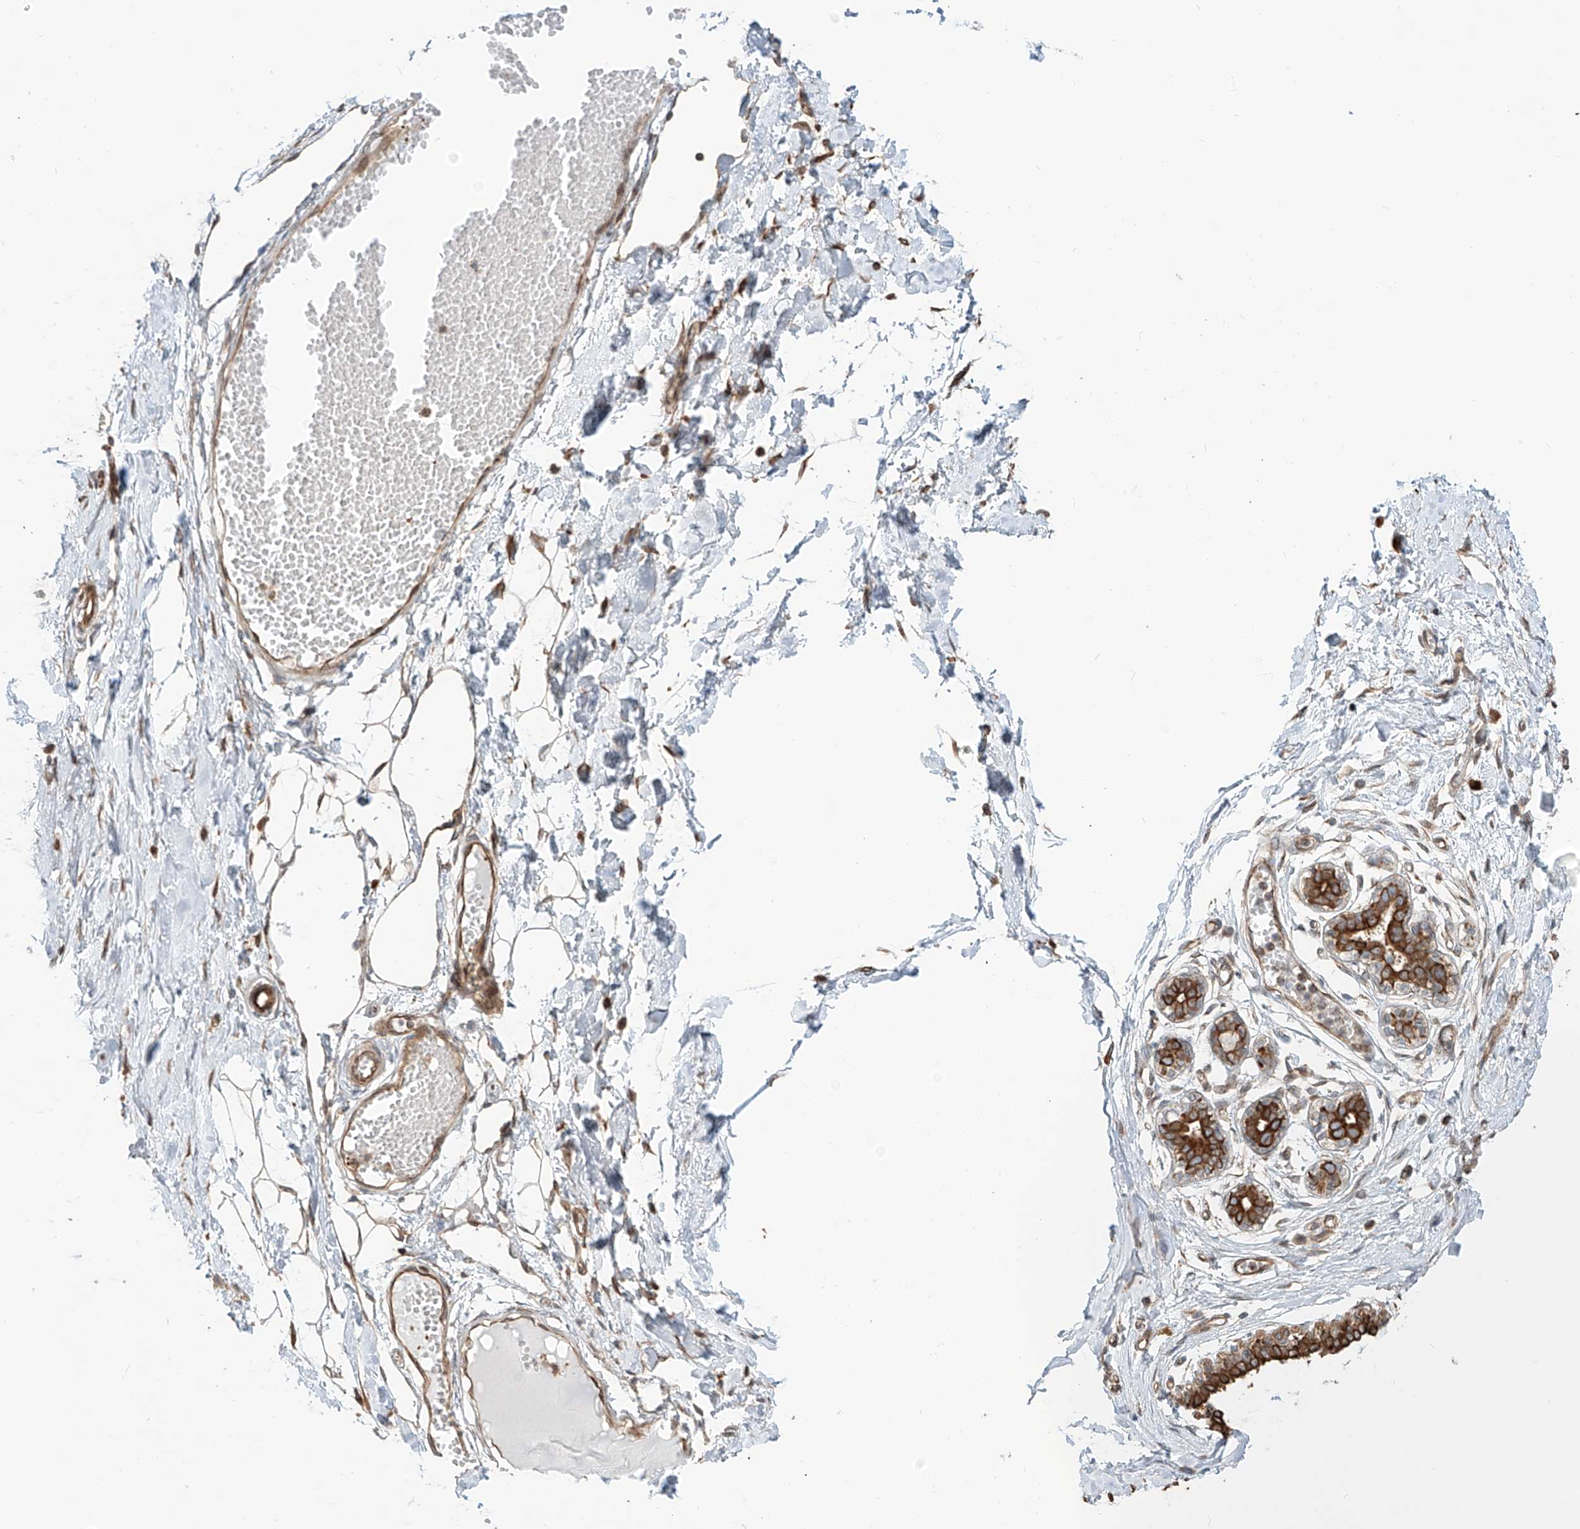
{"staining": {"intensity": "moderate", "quantity": "25%-75%", "location": "cytoplasmic/membranous"}, "tissue": "breast", "cell_type": "Adipocytes", "image_type": "normal", "snomed": [{"axis": "morphology", "description": "Normal tissue, NOS"}, {"axis": "topography", "description": "Breast"}], "caption": "Breast was stained to show a protein in brown. There is medium levels of moderate cytoplasmic/membranous staining in about 25%-75% of adipocytes. (Brightfield microscopy of DAB IHC at high magnification).", "gene": "CEP162", "patient": {"sex": "female", "age": 27}}